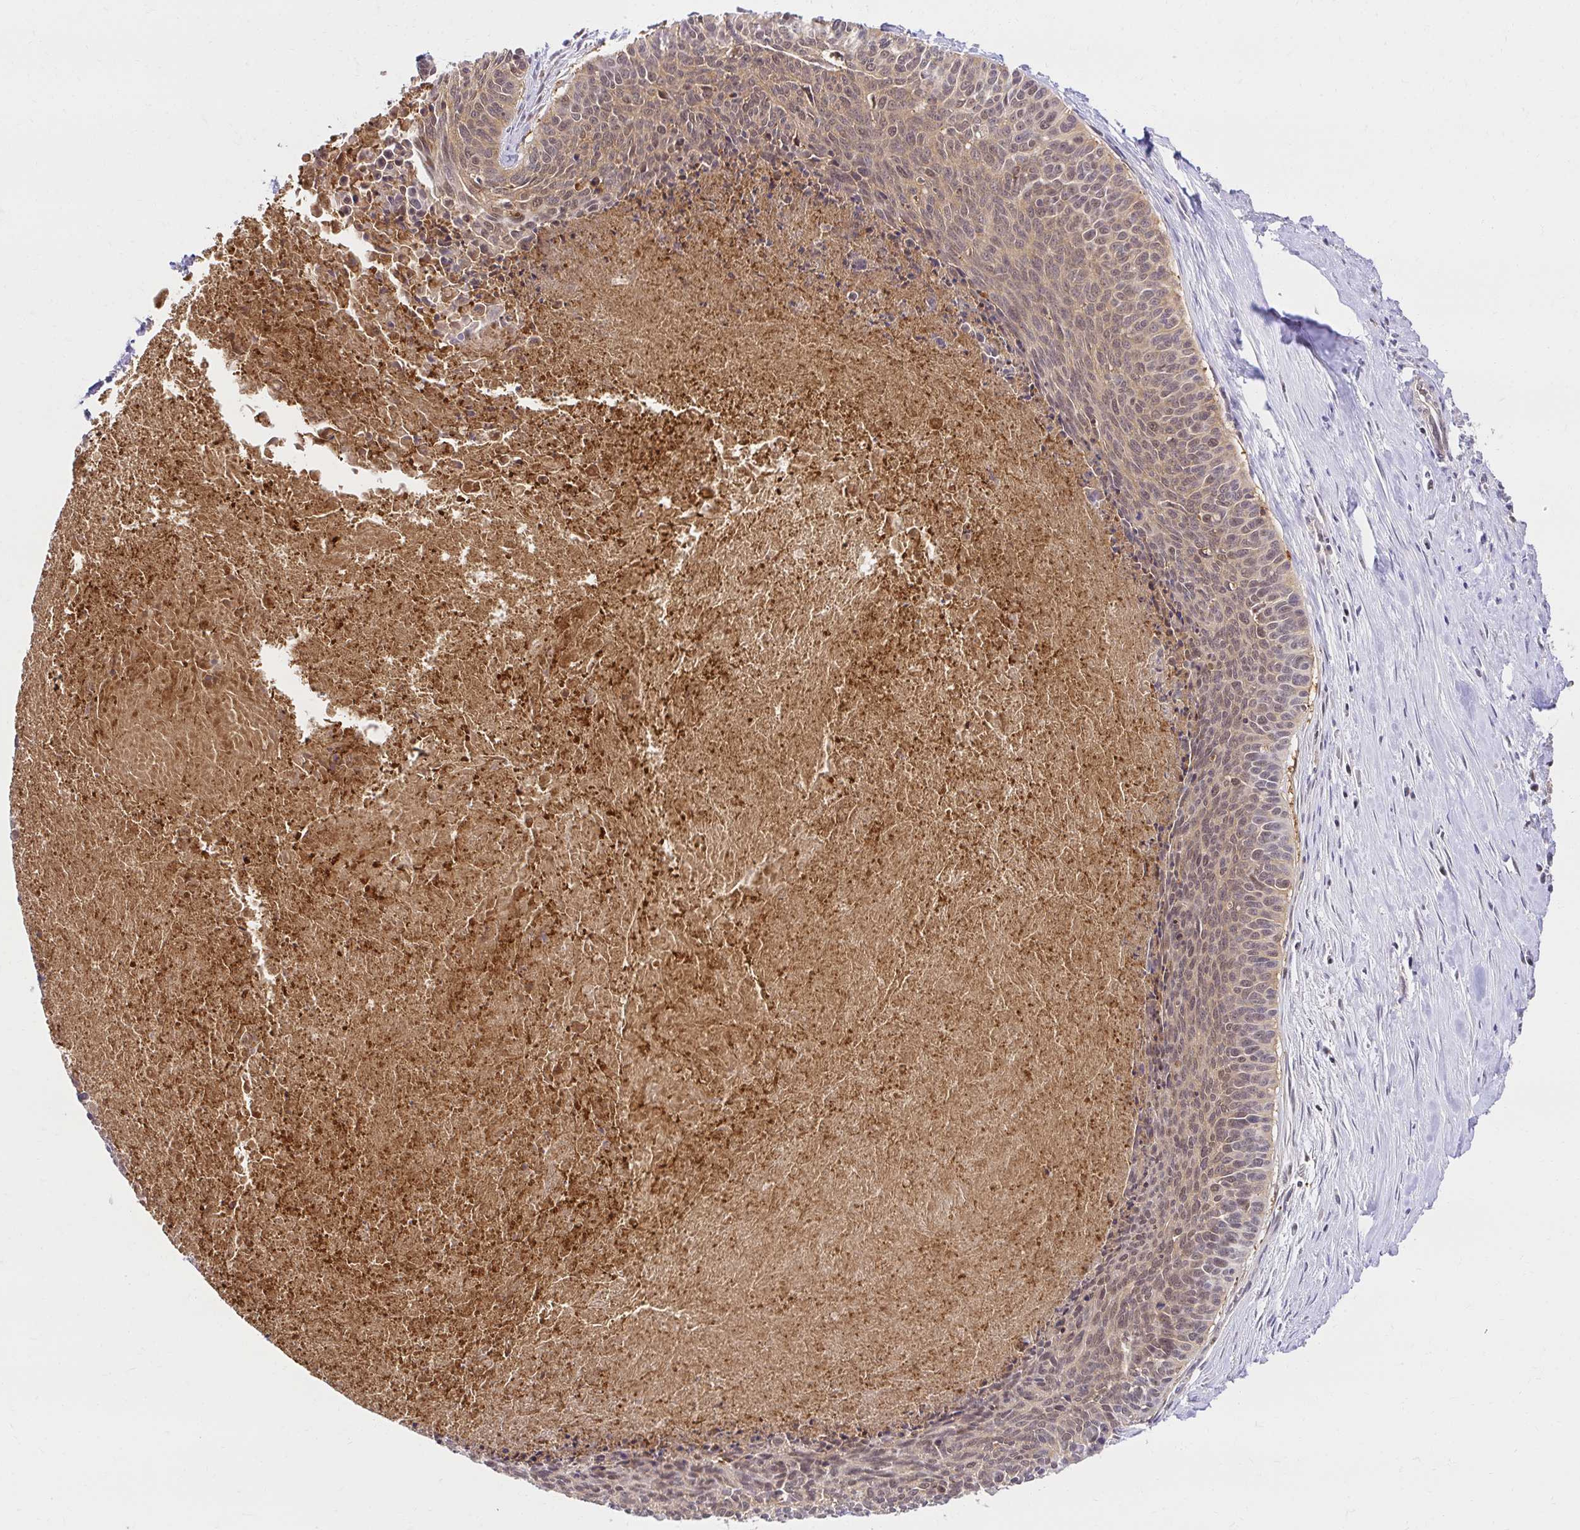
{"staining": {"intensity": "weak", "quantity": ">75%", "location": "cytoplasmic/membranous,nuclear"}, "tissue": "cervical cancer", "cell_type": "Tumor cells", "image_type": "cancer", "snomed": [{"axis": "morphology", "description": "Squamous cell carcinoma, NOS"}, {"axis": "topography", "description": "Cervix"}], "caption": "Cervical squamous cell carcinoma was stained to show a protein in brown. There is low levels of weak cytoplasmic/membranous and nuclear staining in approximately >75% of tumor cells.", "gene": "PSMA4", "patient": {"sex": "female", "age": 55}}